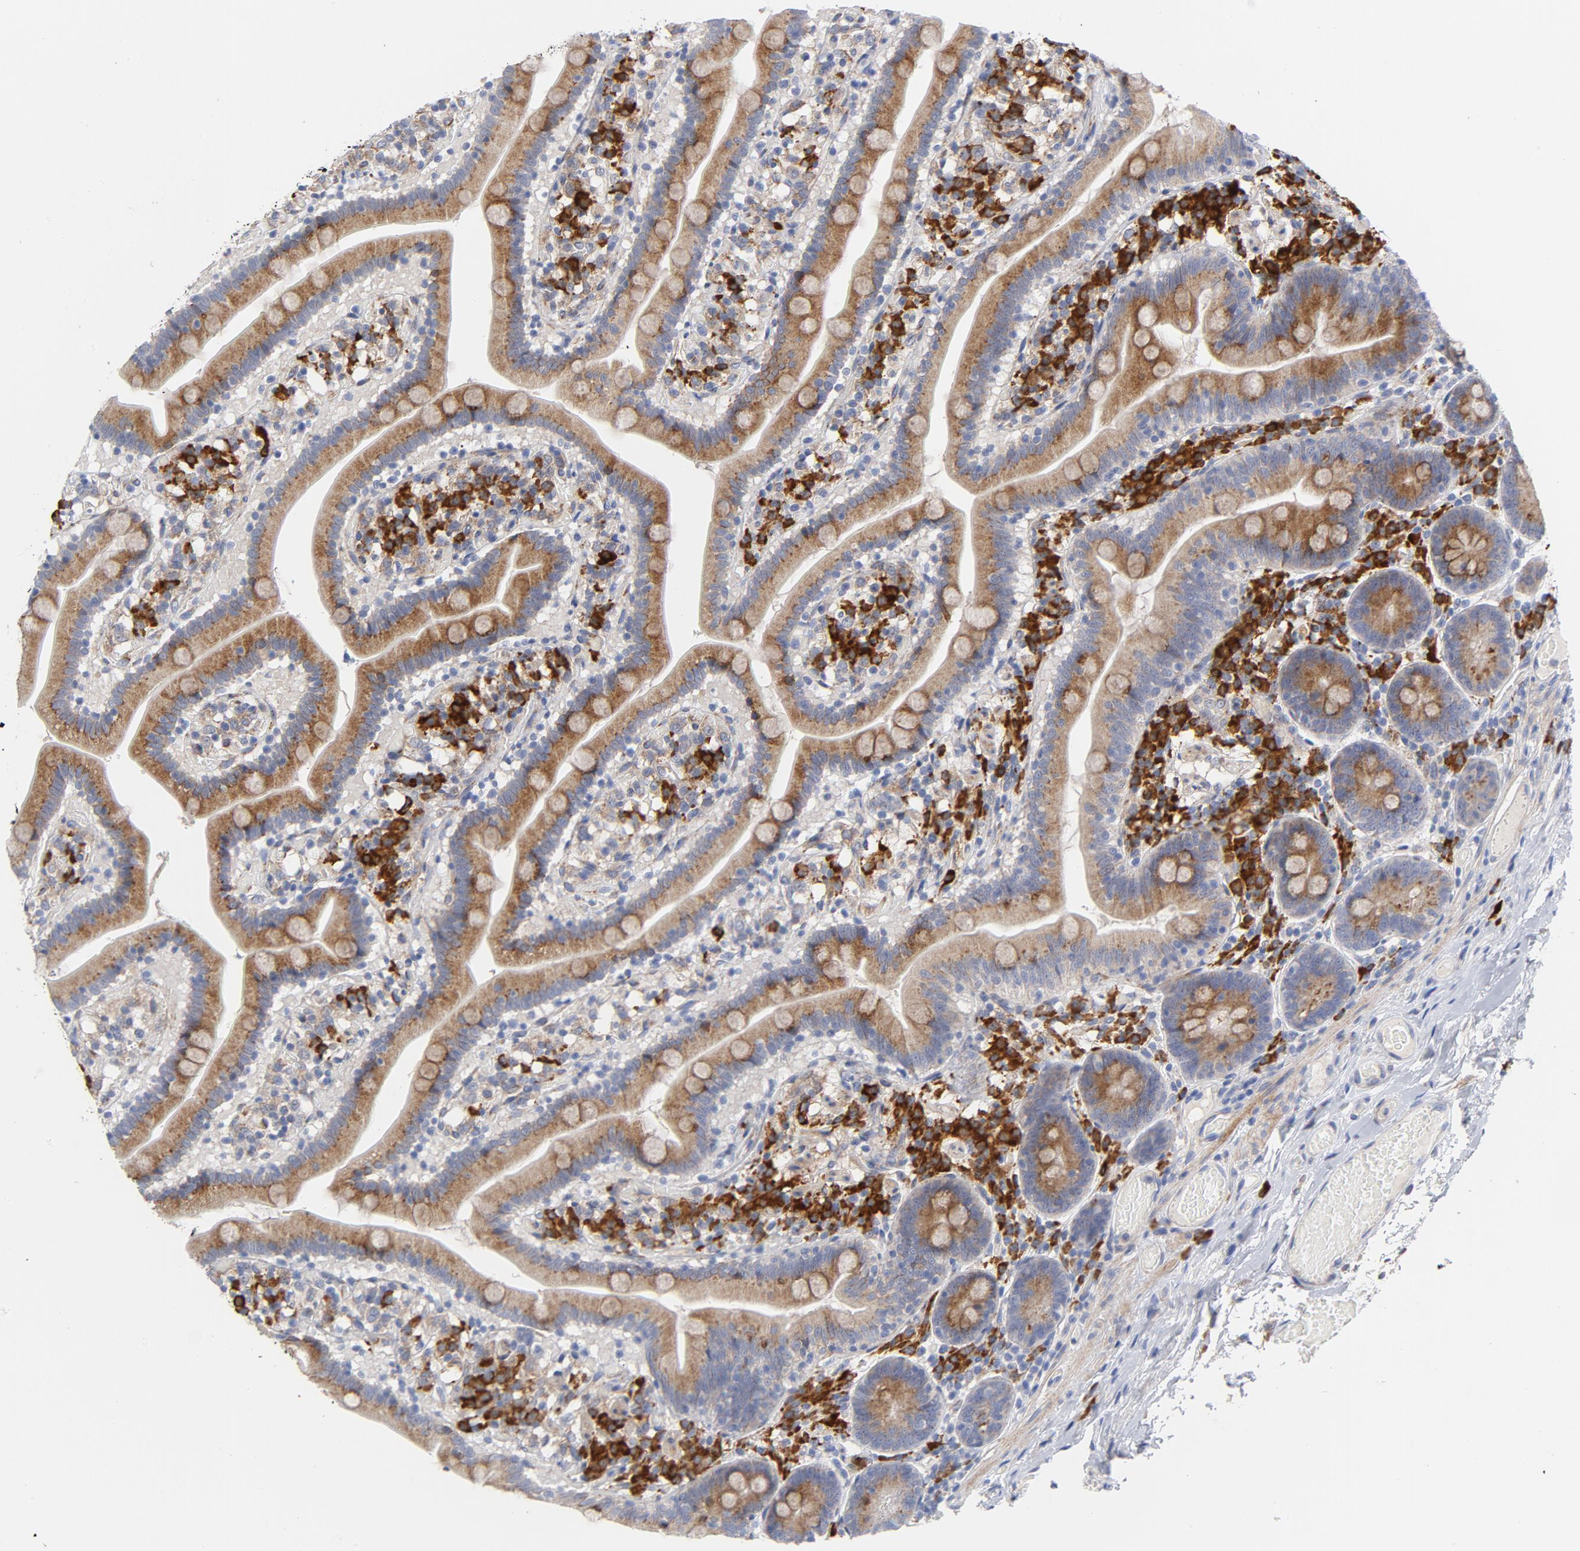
{"staining": {"intensity": "moderate", "quantity": ">75%", "location": "cytoplasmic/membranous"}, "tissue": "duodenum", "cell_type": "Glandular cells", "image_type": "normal", "snomed": [{"axis": "morphology", "description": "Normal tissue, NOS"}, {"axis": "topography", "description": "Duodenum"}], "caption": "This histopathology image reveals immunohistochemistry (IHC) staining of unremarkable human duodenum, with medium moderate cytoplasmic/membranous staining in about >75% of glandular cells.", "gene": "RAPGEF3", "patient": {"sex": "male", "age": 66}}